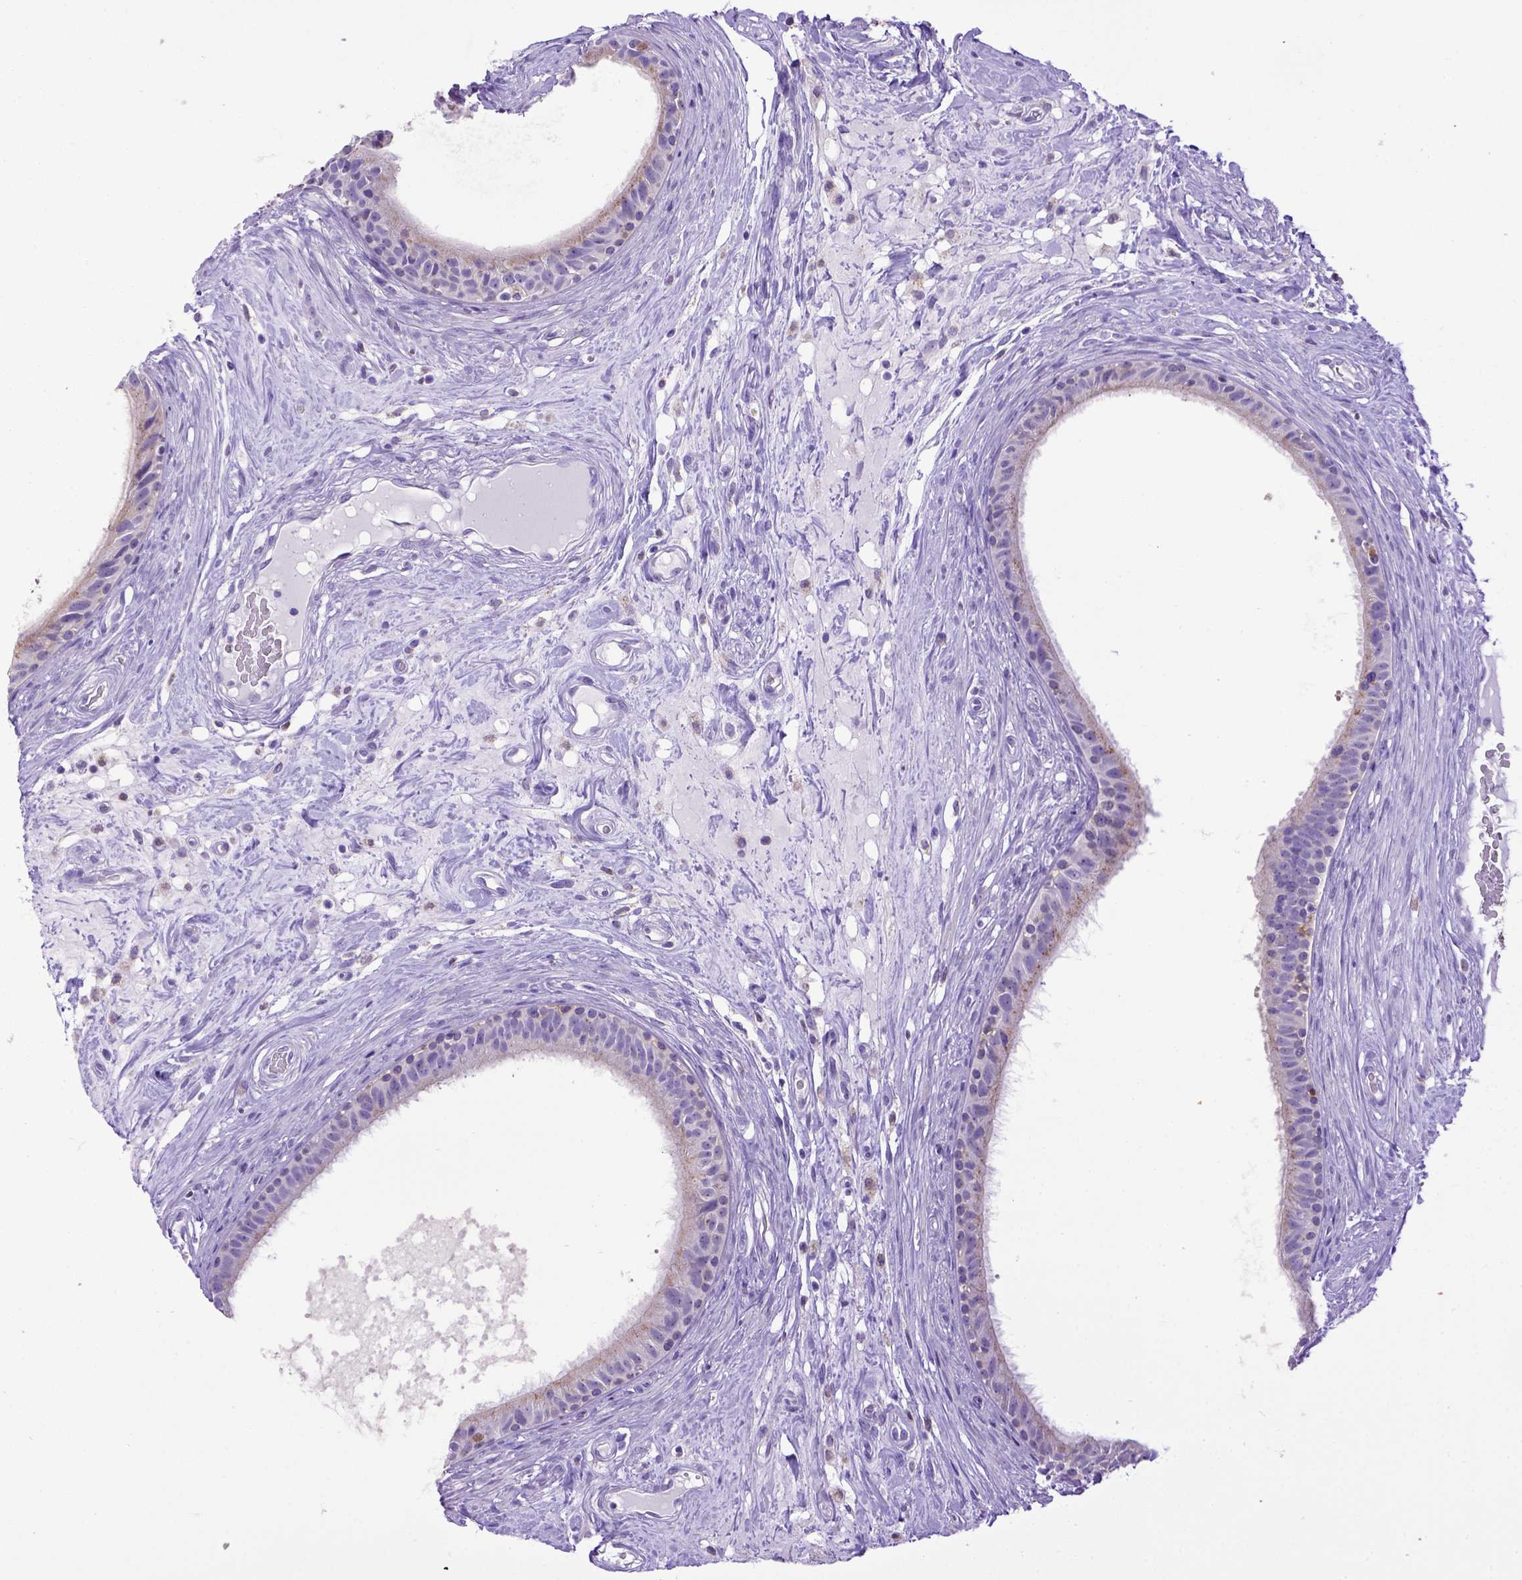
{"staining": {"intensity": "negative", "quantity": "none", "location": "none"}, "tissue": "epididymis", "cell_type": "Glandular cells", "image_type": "normal", "snomed": [{"axis": "morphology", "description": "Normal tissue, NOS"}, {"axis": "topography", "description": "Epididymis"}], "caption": "Epididymis was stained to show a protein in brown. There is no significant expression in glandular cells. (Brightfield microscopy of DAB IHC at high magnification).", "gene": "SPEF1", "patient": {"sex": "male", "age": 59}}